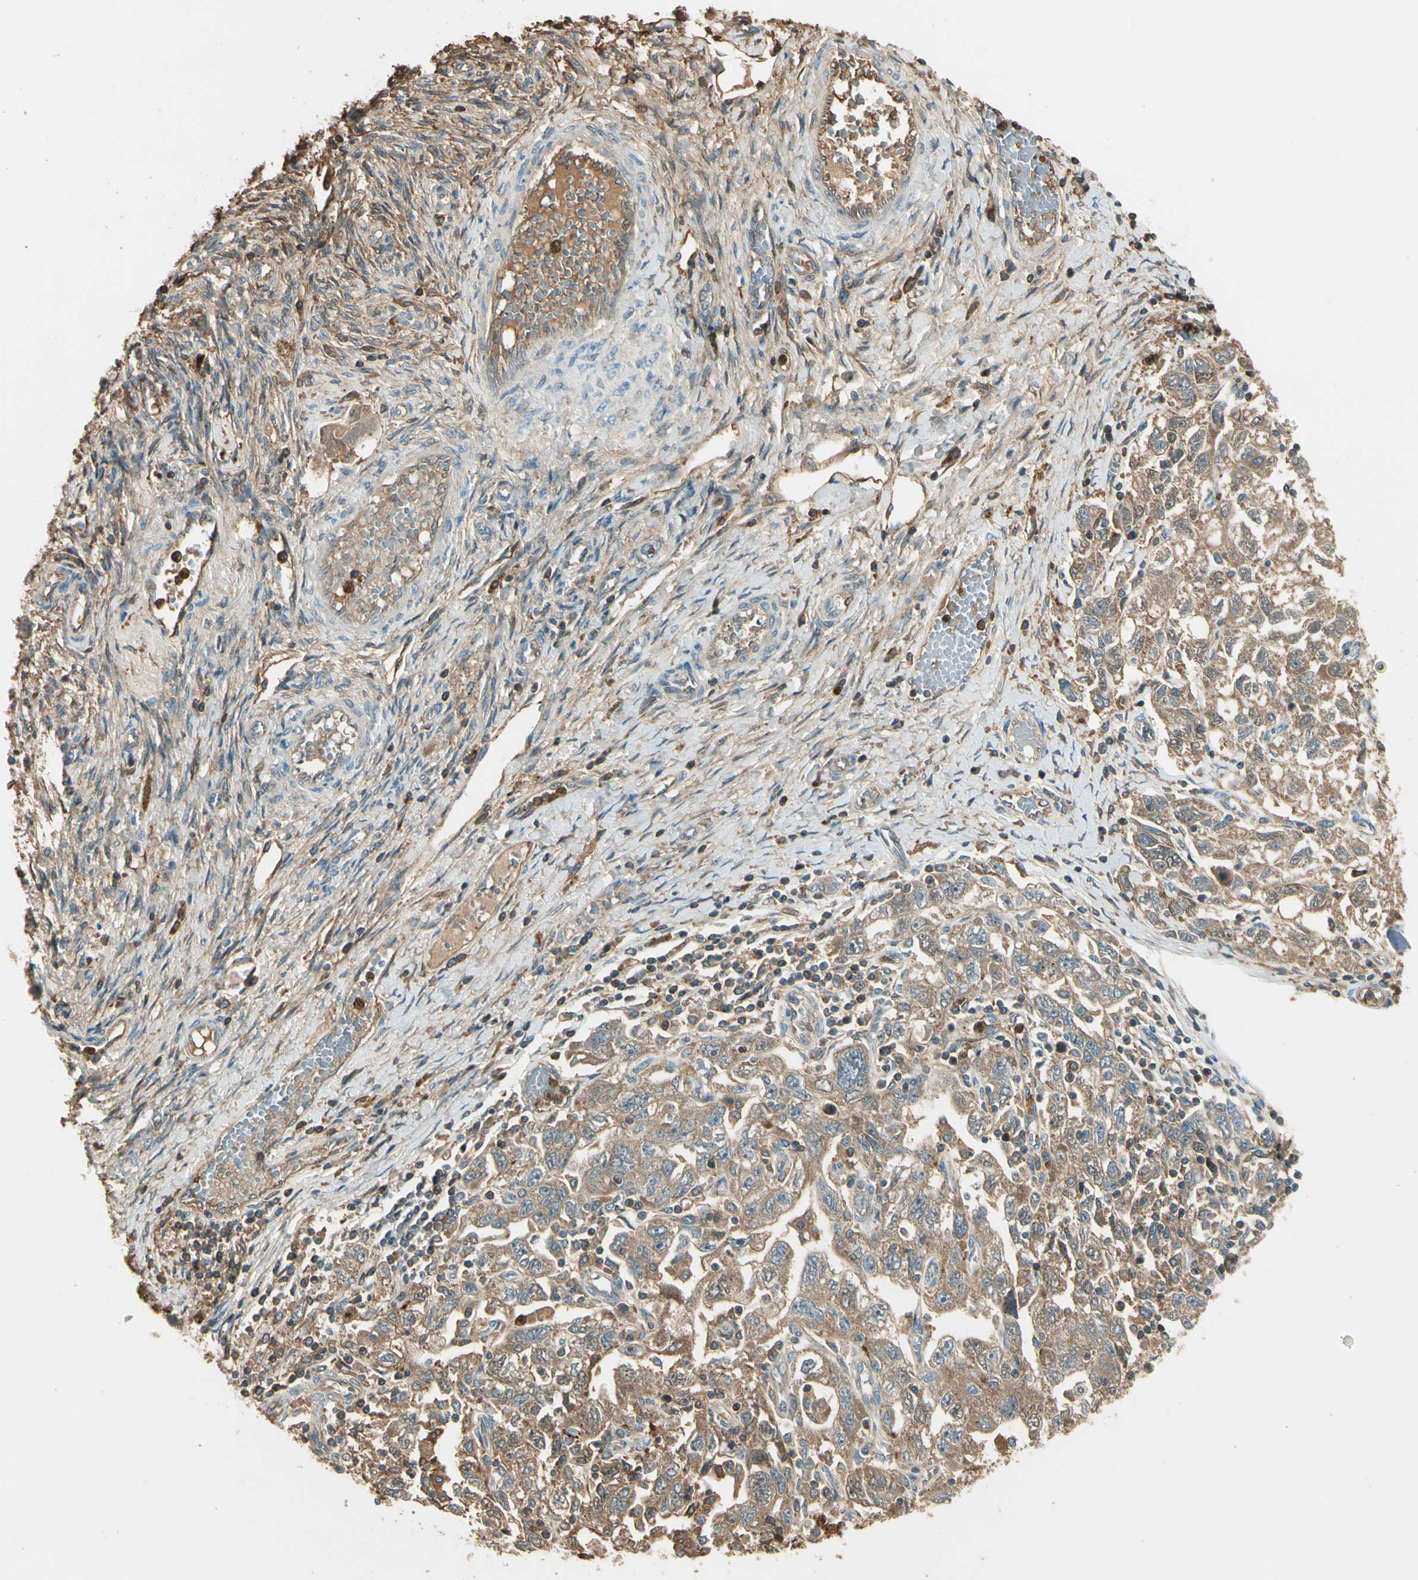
{"staining": {"intensity": "weak", "quantity": ">75%", "location": "cytoplasmic/membranous"}, "tissue": "ovarian cancer", "cell_type": "Tumor cells", "image_type": "cancer", "snomed": [{"axis": "morphology", "description": "Carcinoma, NOS"}, {"axis": "morphology", "description": "Cystadenocarcinoma, serous, NOS"}, {"axis": "topography", "description": "Ovary"}], "caption": "Immunohistochemistry (IHC) of carcinoma (ovarian) reveals low levels of weak cytoplasmic/membranous positivity in approximately >75% of tumor cells.", "gene": "STX11", "patient": {"sex": "female", "age": 69}}